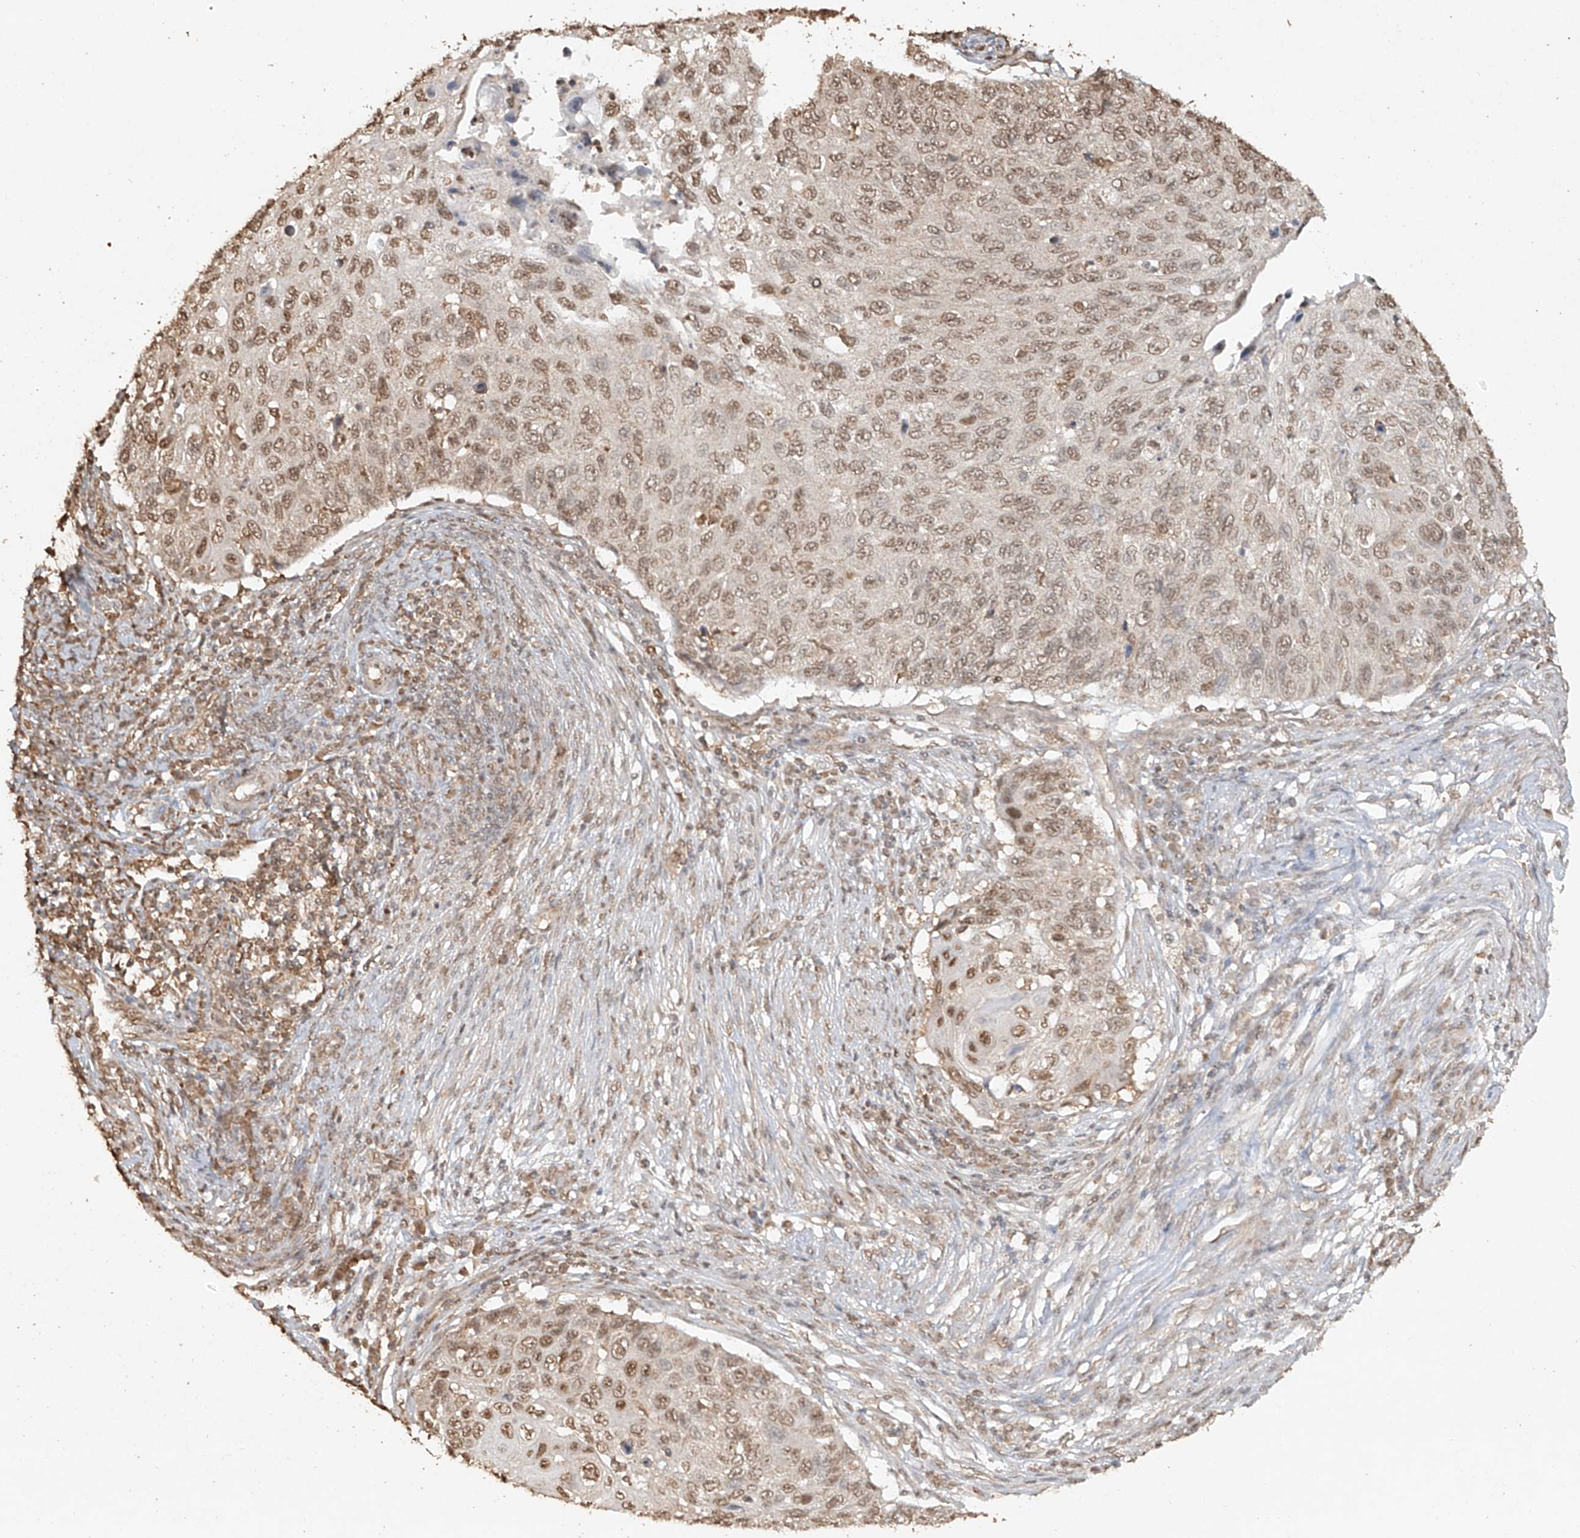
{"staining": {"intensity": "weak", "quantity": ">75%", "location": "nuclear"}, "tissue": "cervical cancer", "cell_type": "Tumor cells", "image_type": "cancer", "snomed": [{"axis": "morphology", "description": "Squamous cell carcinoma, NOS"}, {"axis": "topography", "description": "Cervix"}], "caption": "The immunohistochemical stain highlights weak nuclear expression in tumor cells of cervical cancer (squamous cell carcinoma) tissue.", "gene": "TIGAR", "patient": {"sex": "female", "age": 70}}